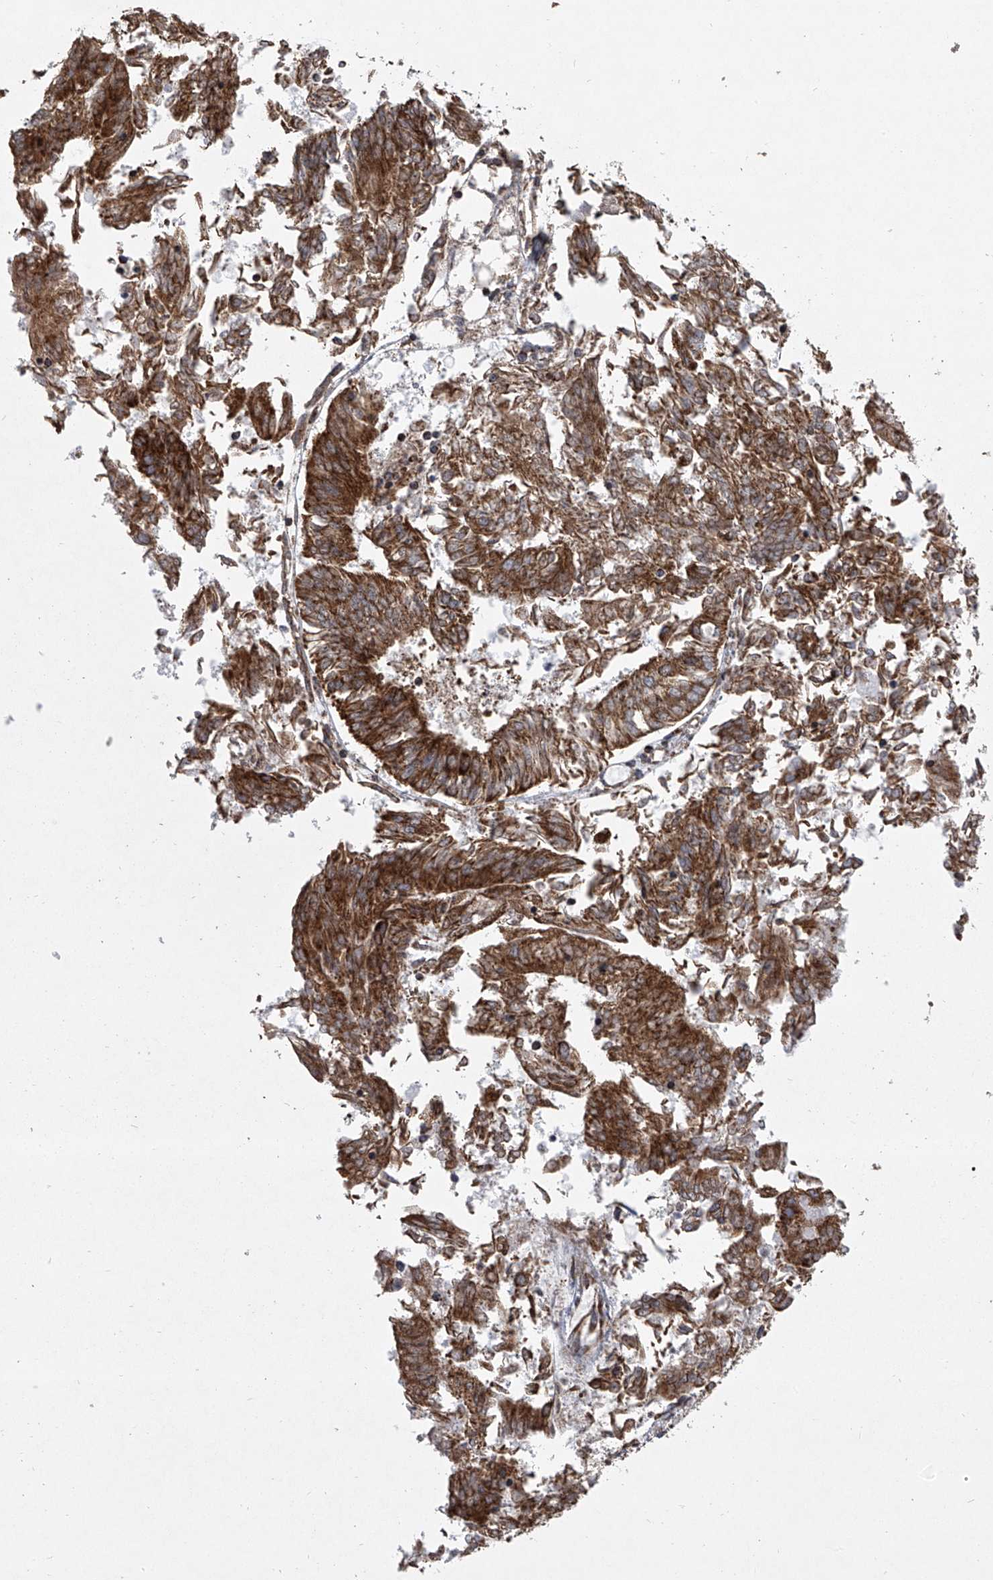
{"staining": {"intensity": "strong", "quantity": ">75%", "location": "cytoplasmic/membranous"}, "tissue": "endometrial cancer", "cell_type": "Tumor cells", "image_type": "cancer", "snomed": [{"axis": "morphology", "description": "Adenocarcinoma, NOS"}, {"axis": "topography", "description": "Endometrium"}], "caption": "An IHC image of tumor tissue is shown. Protein staining in brown highlights strong cytoplasmic/membranous positivity in endometrial cancer within tumor cells.", "gene": "ZC3H15", "patient": {"sex": "female", "age": 58}}